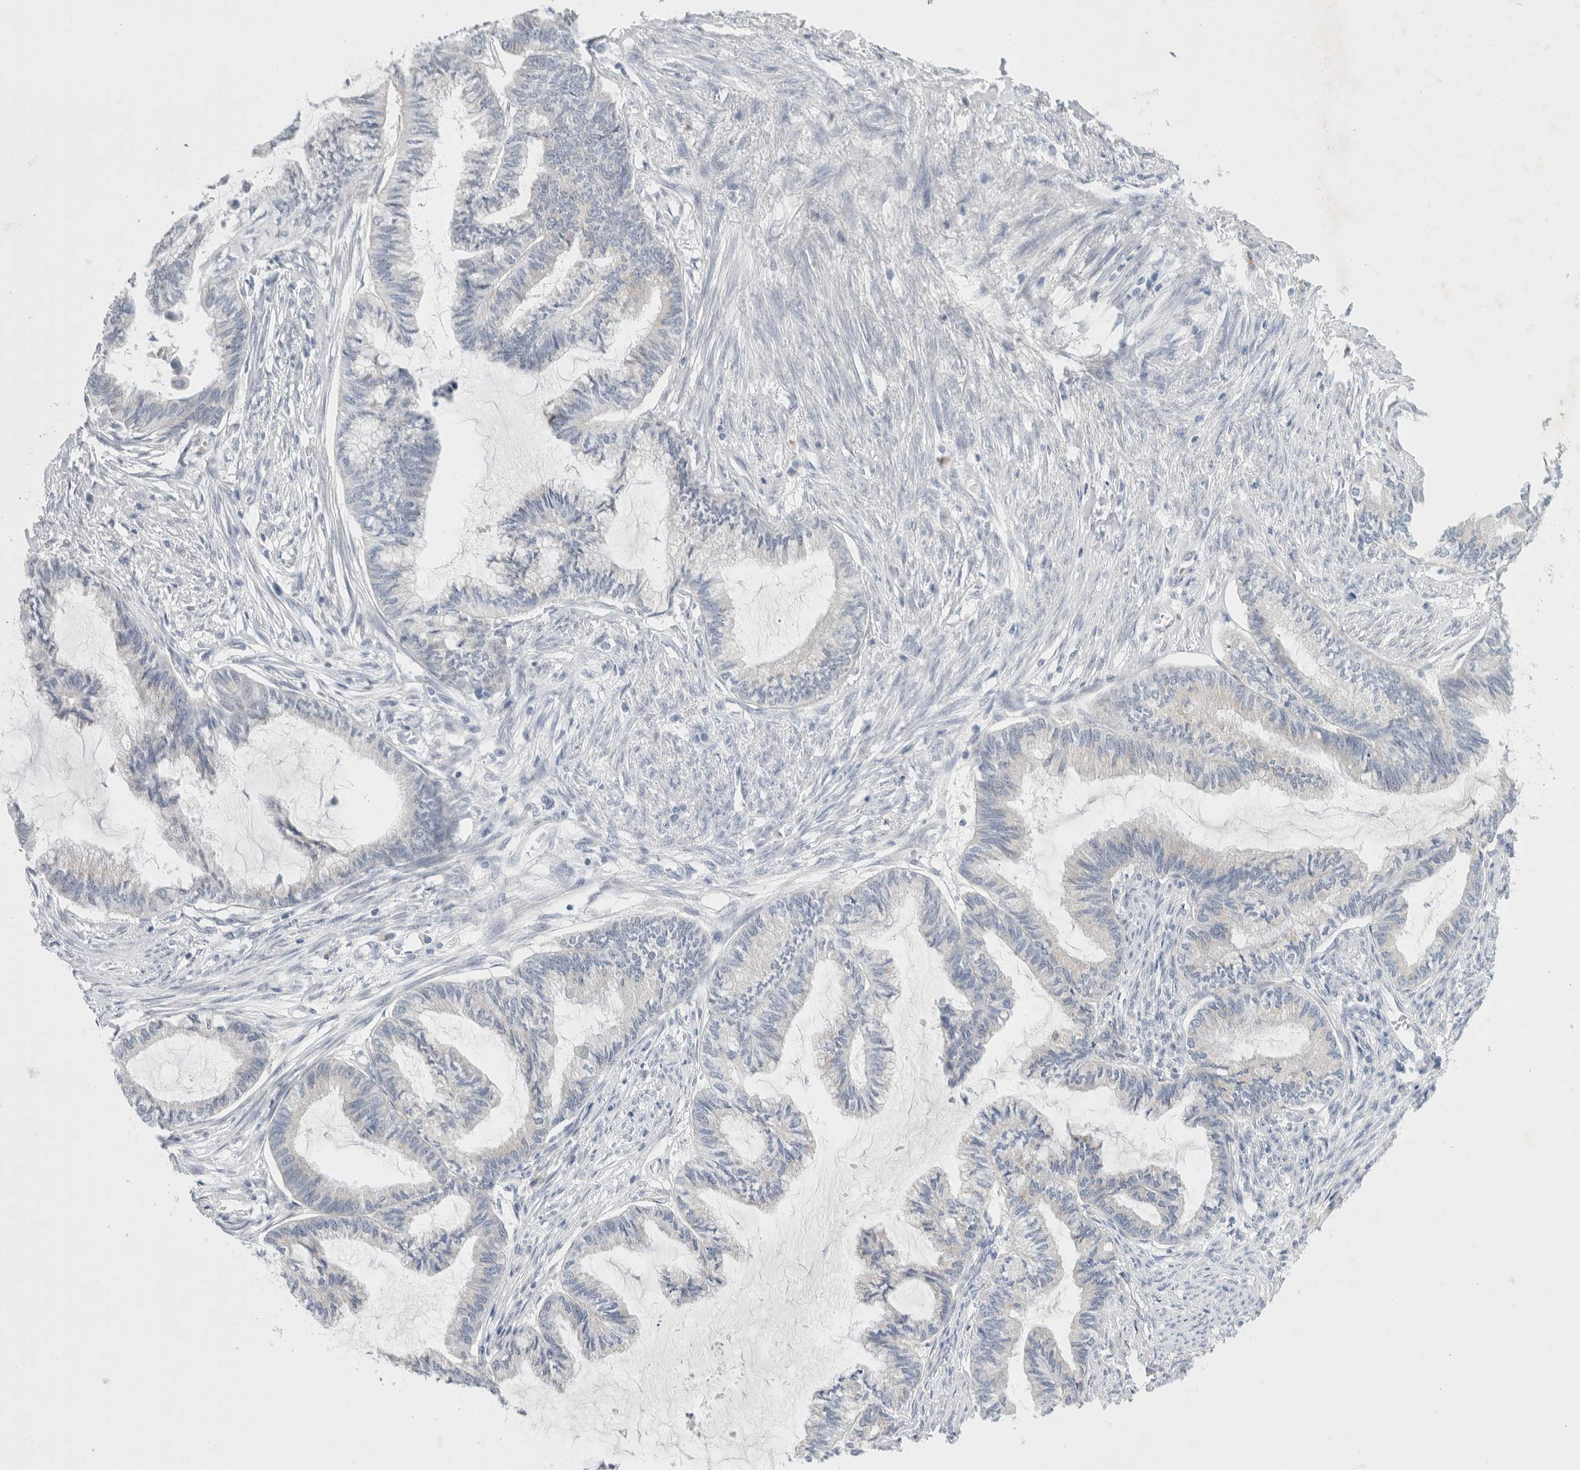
{"staining": {"intensity": "negative", "quantity": "none", "location": "none"}, "tissue": "endometrial cancer", "cell_type": "Tumor cells", "image_type": "cancer", "snomed": [{"axis": "morphology", "description": "Adenocarcinoma, NOS"}, {"axis": "topography", "description": "Endometrium"}], "caption": "Immunohistochemical staining of endometrial adenocarcinoma displays no significant staining in tumor cells.", "gene": "SLC22A12", "patient": {"sex": "female", "age": 86}}